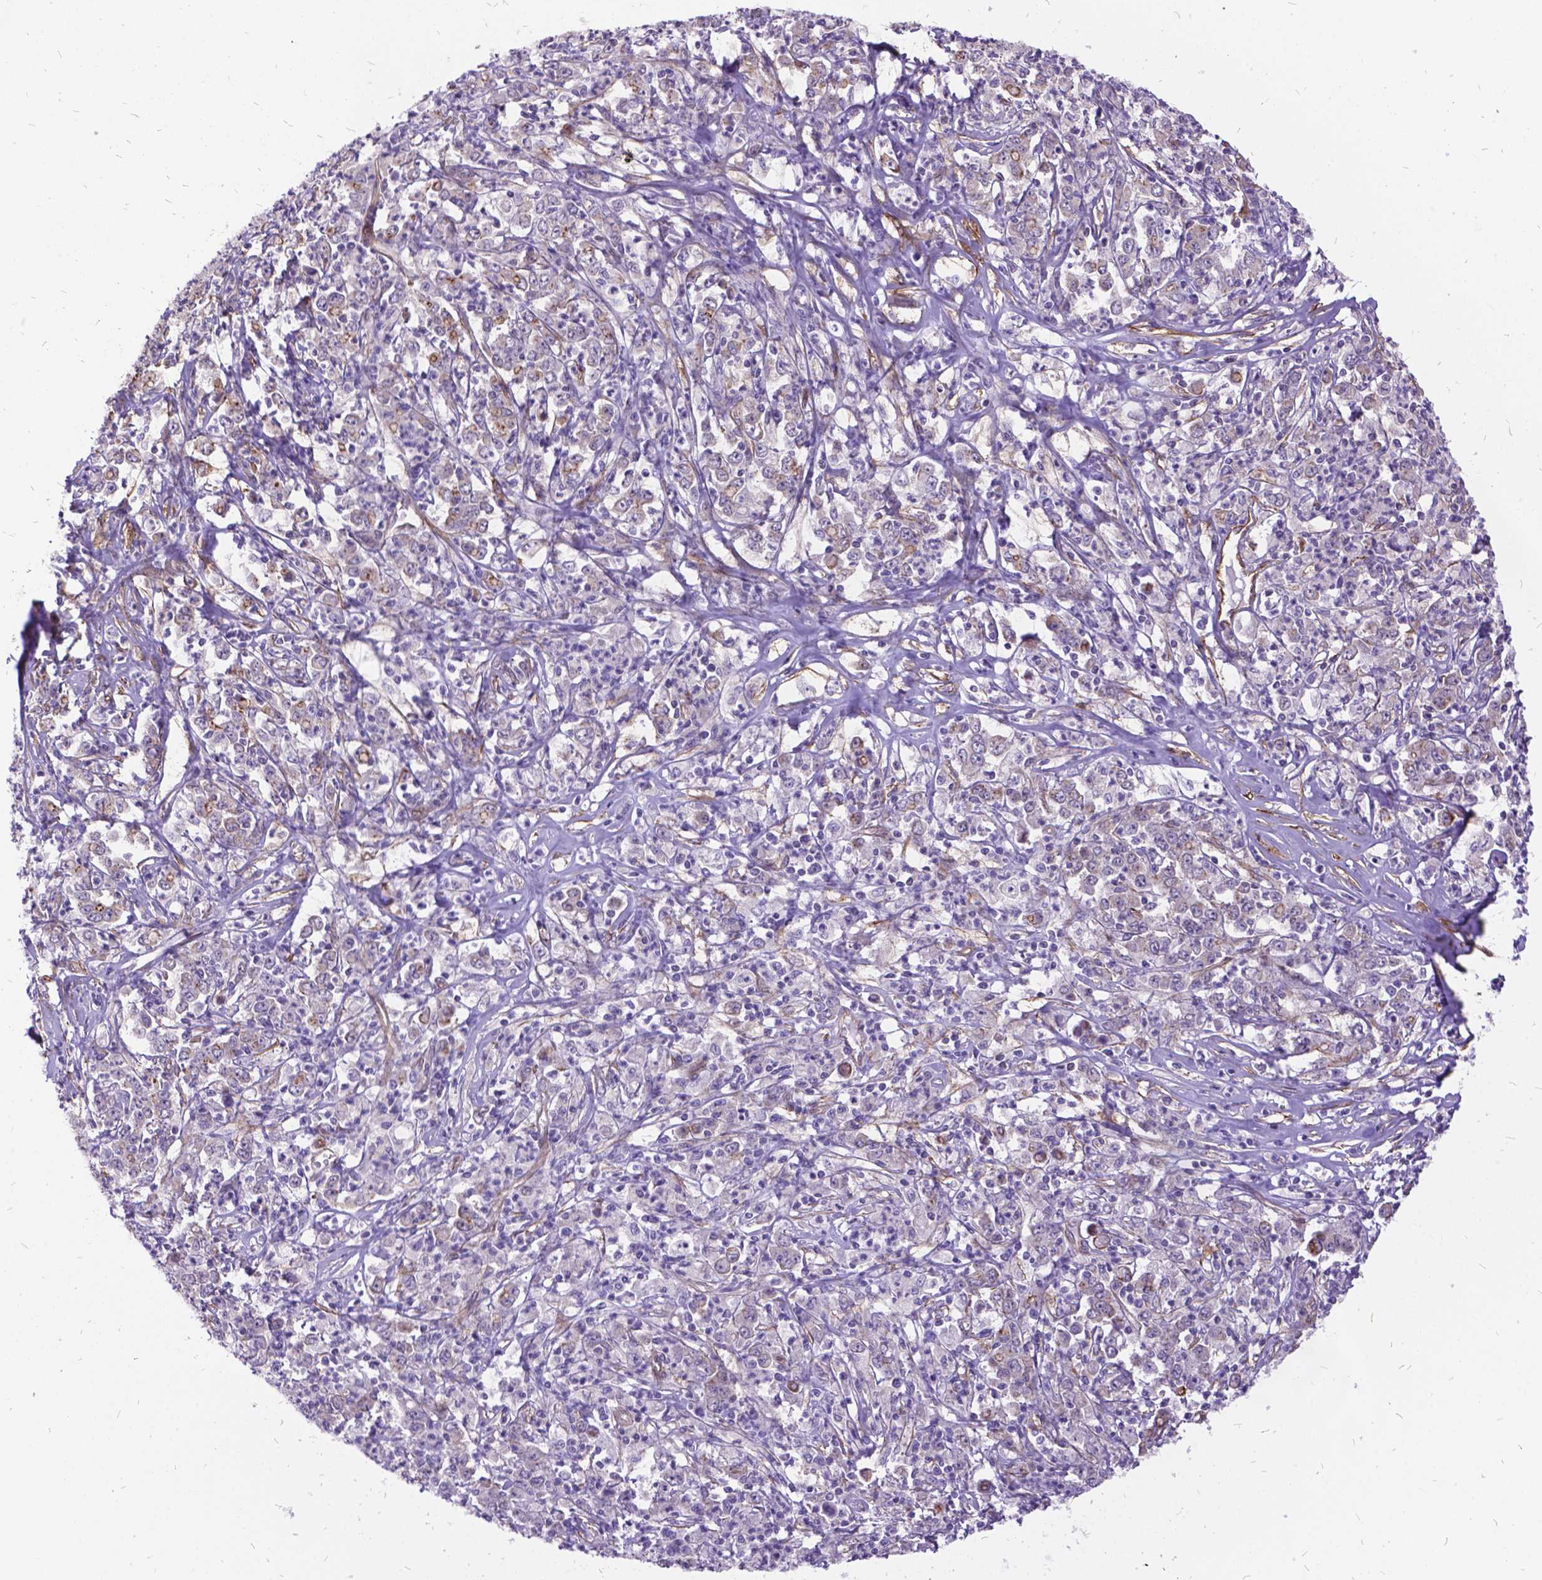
{"staining": {"intensity": "weak", "quantity": "<25%", "location": "cytoplasmic/membranous"}, "tissue": "stomach cancer", "cell_type": "Tumor cells", "image_type": "cancer", "snomed": [{"axis": "morphology", "description": "Adenocarcinoma, NOS"}, {"axis": "topography", "description": "Stomach, lower"}], "caption": "High power microscopy photomicrograph of an immunohistochemistry photomicrograph of stomach adenocarcinoma, revealing no significant staining in tumor cells.", "gene": "GRB7", "patient": {"sex": "female", "age": 71}}